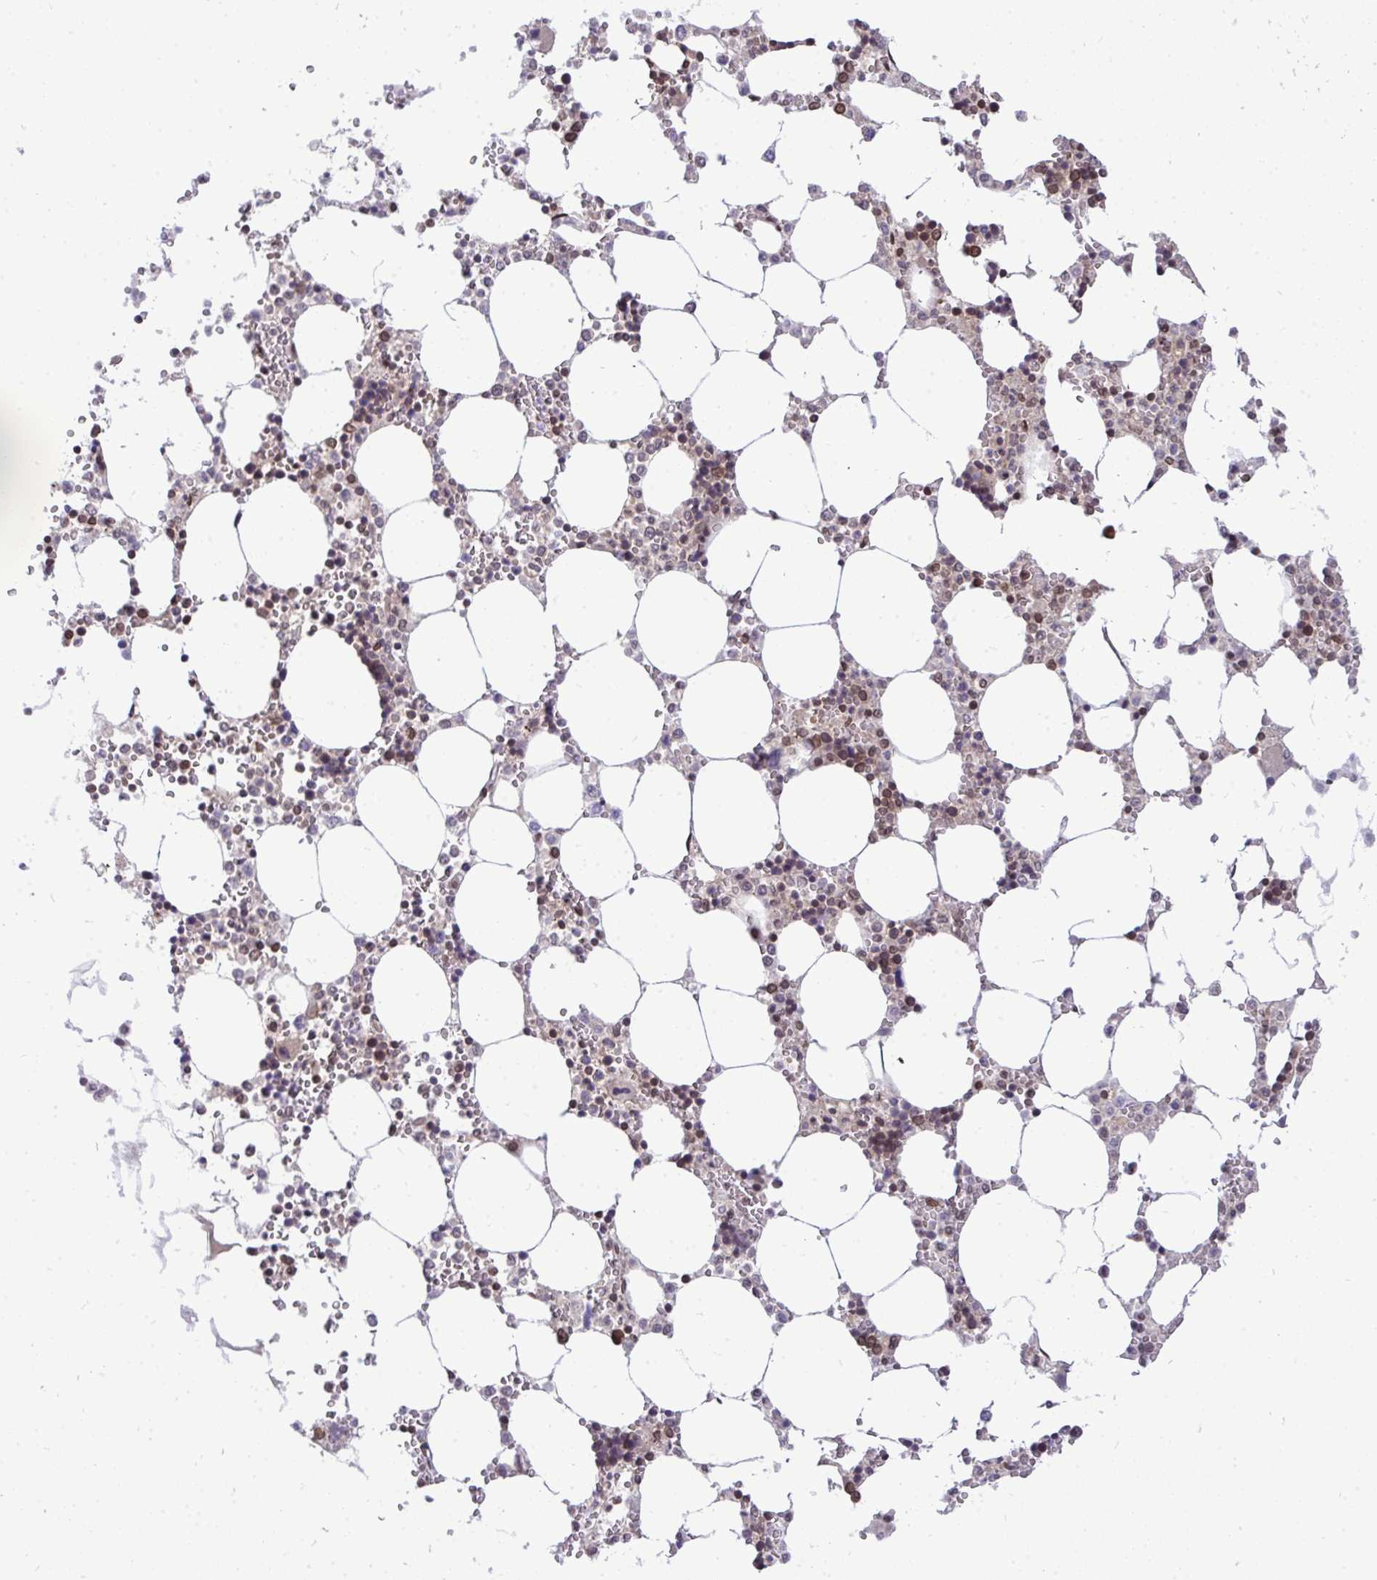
{"staining": {"intensity": "moderate", "quantity": "25%-75%", "location": "nuclear"}, "tissue": "bone marrow", "cell_type": "Hematopoietic cells", "image_type": "normal", "snomed": [{"axis": "morphology", "description": "Normal tissue, NOS"}, {"axis": "topography", "description": "Bone marrow"}], "caption": "Brown immunohistochemical staining in benign human bone marrow shows moderate nuclear staining in approximately 25%-75% of hematopoietic cells.", "gene": "JPT1", "patient": {"sex": "male", "age": 64}}